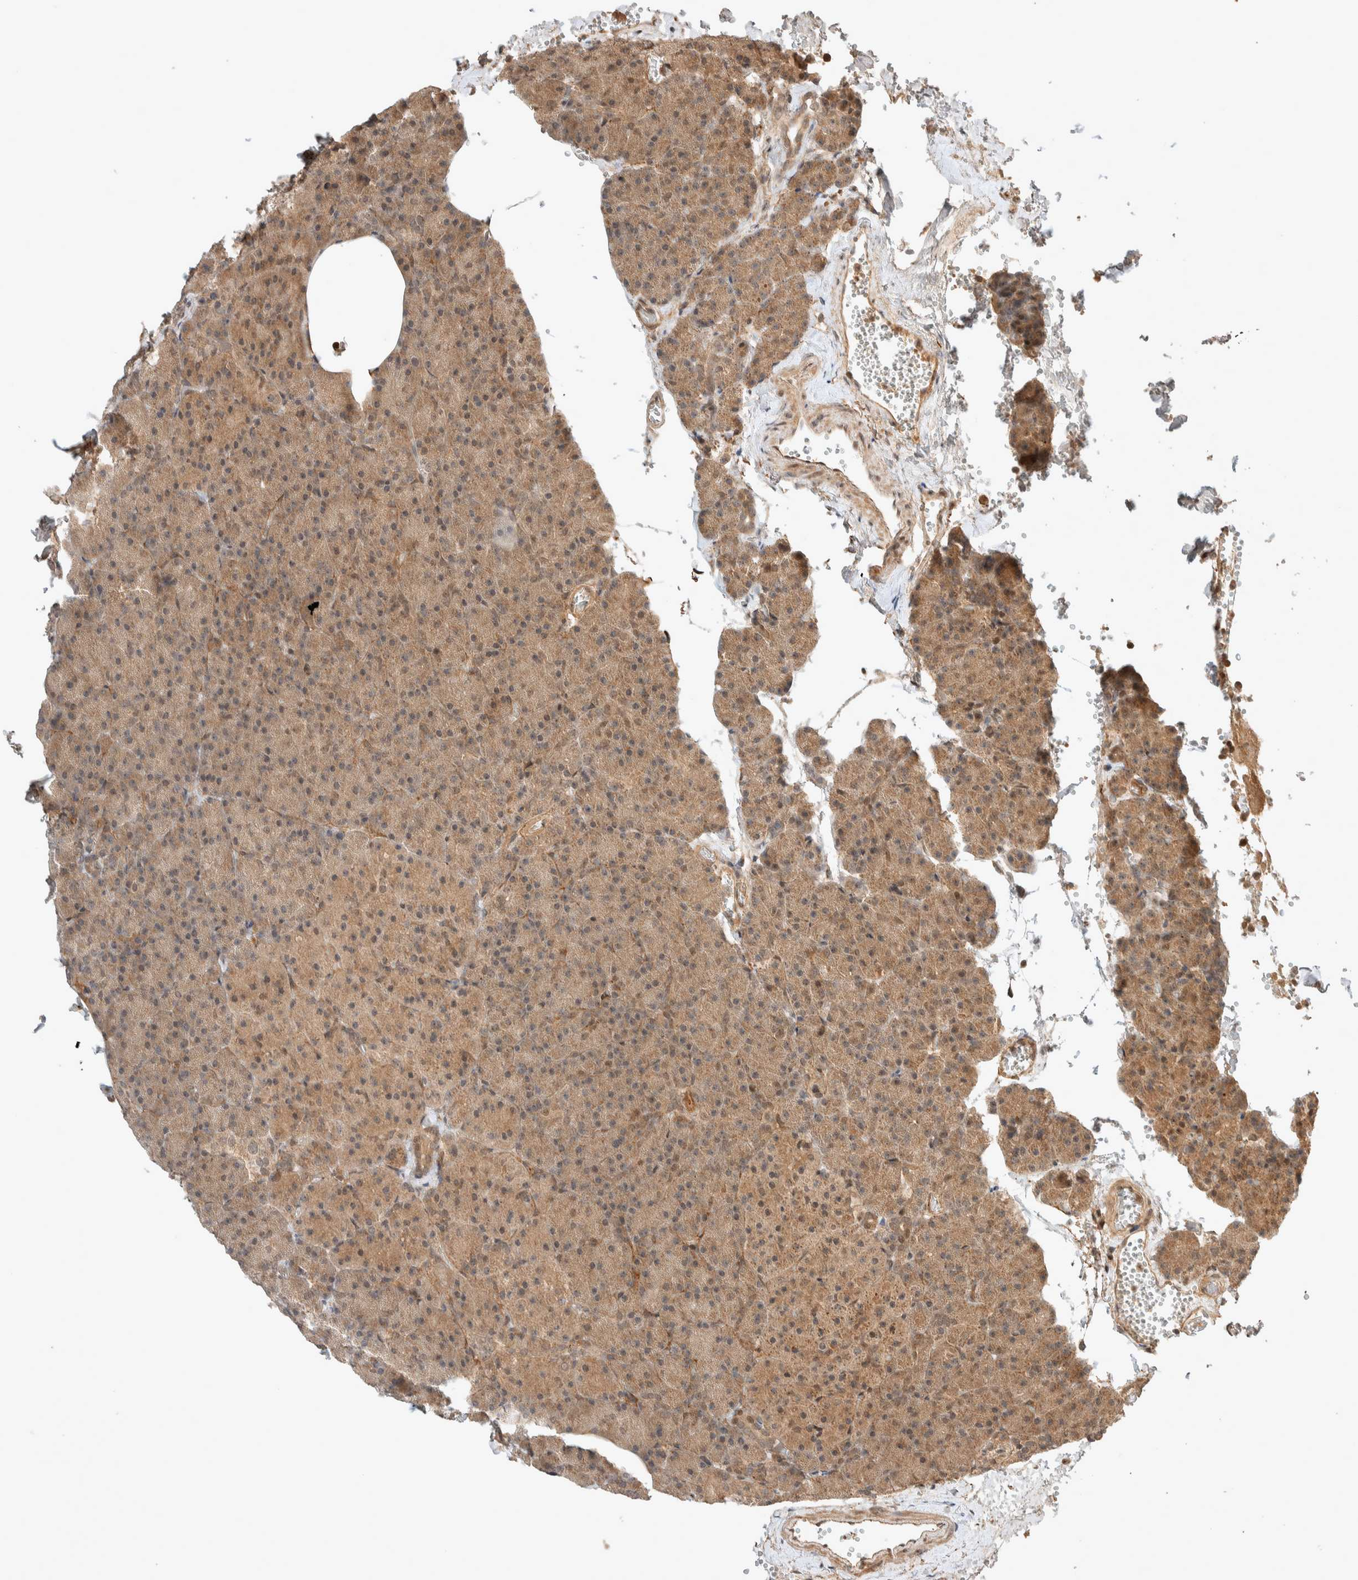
{"staining": {"intensity": "moderate", "quantity": "25%-75%", "location": "cytoplasmic/membranous"}, "tissue": "pancreas", "cell_type": "Exocrine glandular cells", "image_type": "normal", "snomed": [{"axis": "morphology", "description": "Normal tissue, NOS"}, {"axis": "morphology", "description": "Carcinoid, malignant, NOS"}, {"axis": "topography", "description": "Pancreas"}], "caption": "This image demonstrates immunohistochemistry staining of unremarkable human pancreas, with medium moderate cytoplasmic/membranous positivity in approximately 25%-75% of exocrine glandular cells.", "gene": "THRA", "patient": {"sex": "female", "age": 35}}